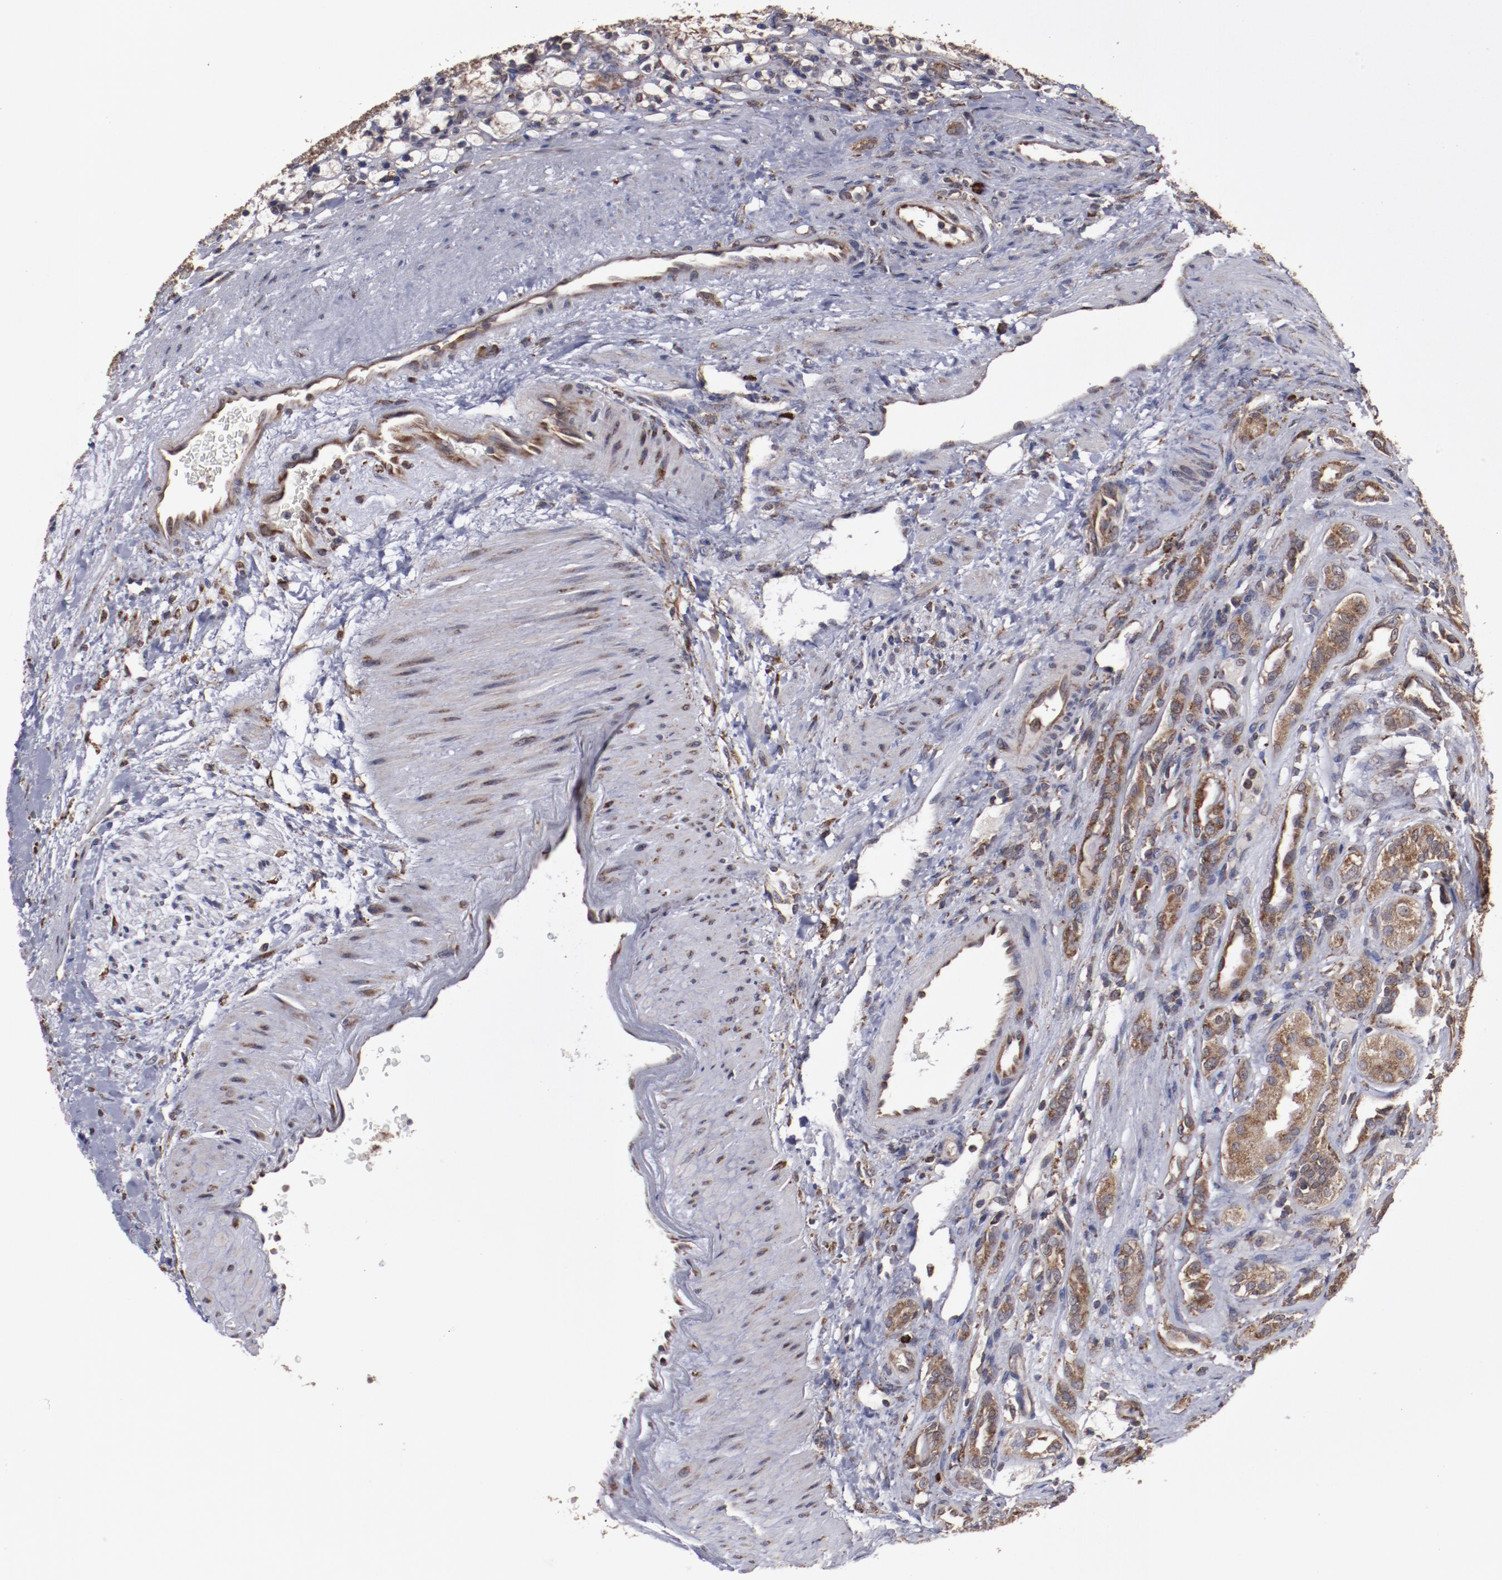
{"staining": {"intensity": "moderate", "quantity": ">75%", "location": "cytoplasmic/membranous"}, "tissue": "renal cancer", "cell_type": "Tumor cells", "image_type": "cancer", "snomed": [{"axis": "morphology", "description": "Adenocarcinoma, NOS"}, {"axis": "topography", "description": "Kidney"}], "caption": "The photomicrograph shows immunohistochemical staining of adenocarcinoma (renal). There is moderate cytoplasmic/membranous positivity is present in about >75% of tumor cells. The staining is performed using DAB brown chromogen to label protein expression. The nuclei are counter-stained blue using hematoxylin.", "gene": "RPS4Y1", "patient": {"sex": "female", "age": 60}}